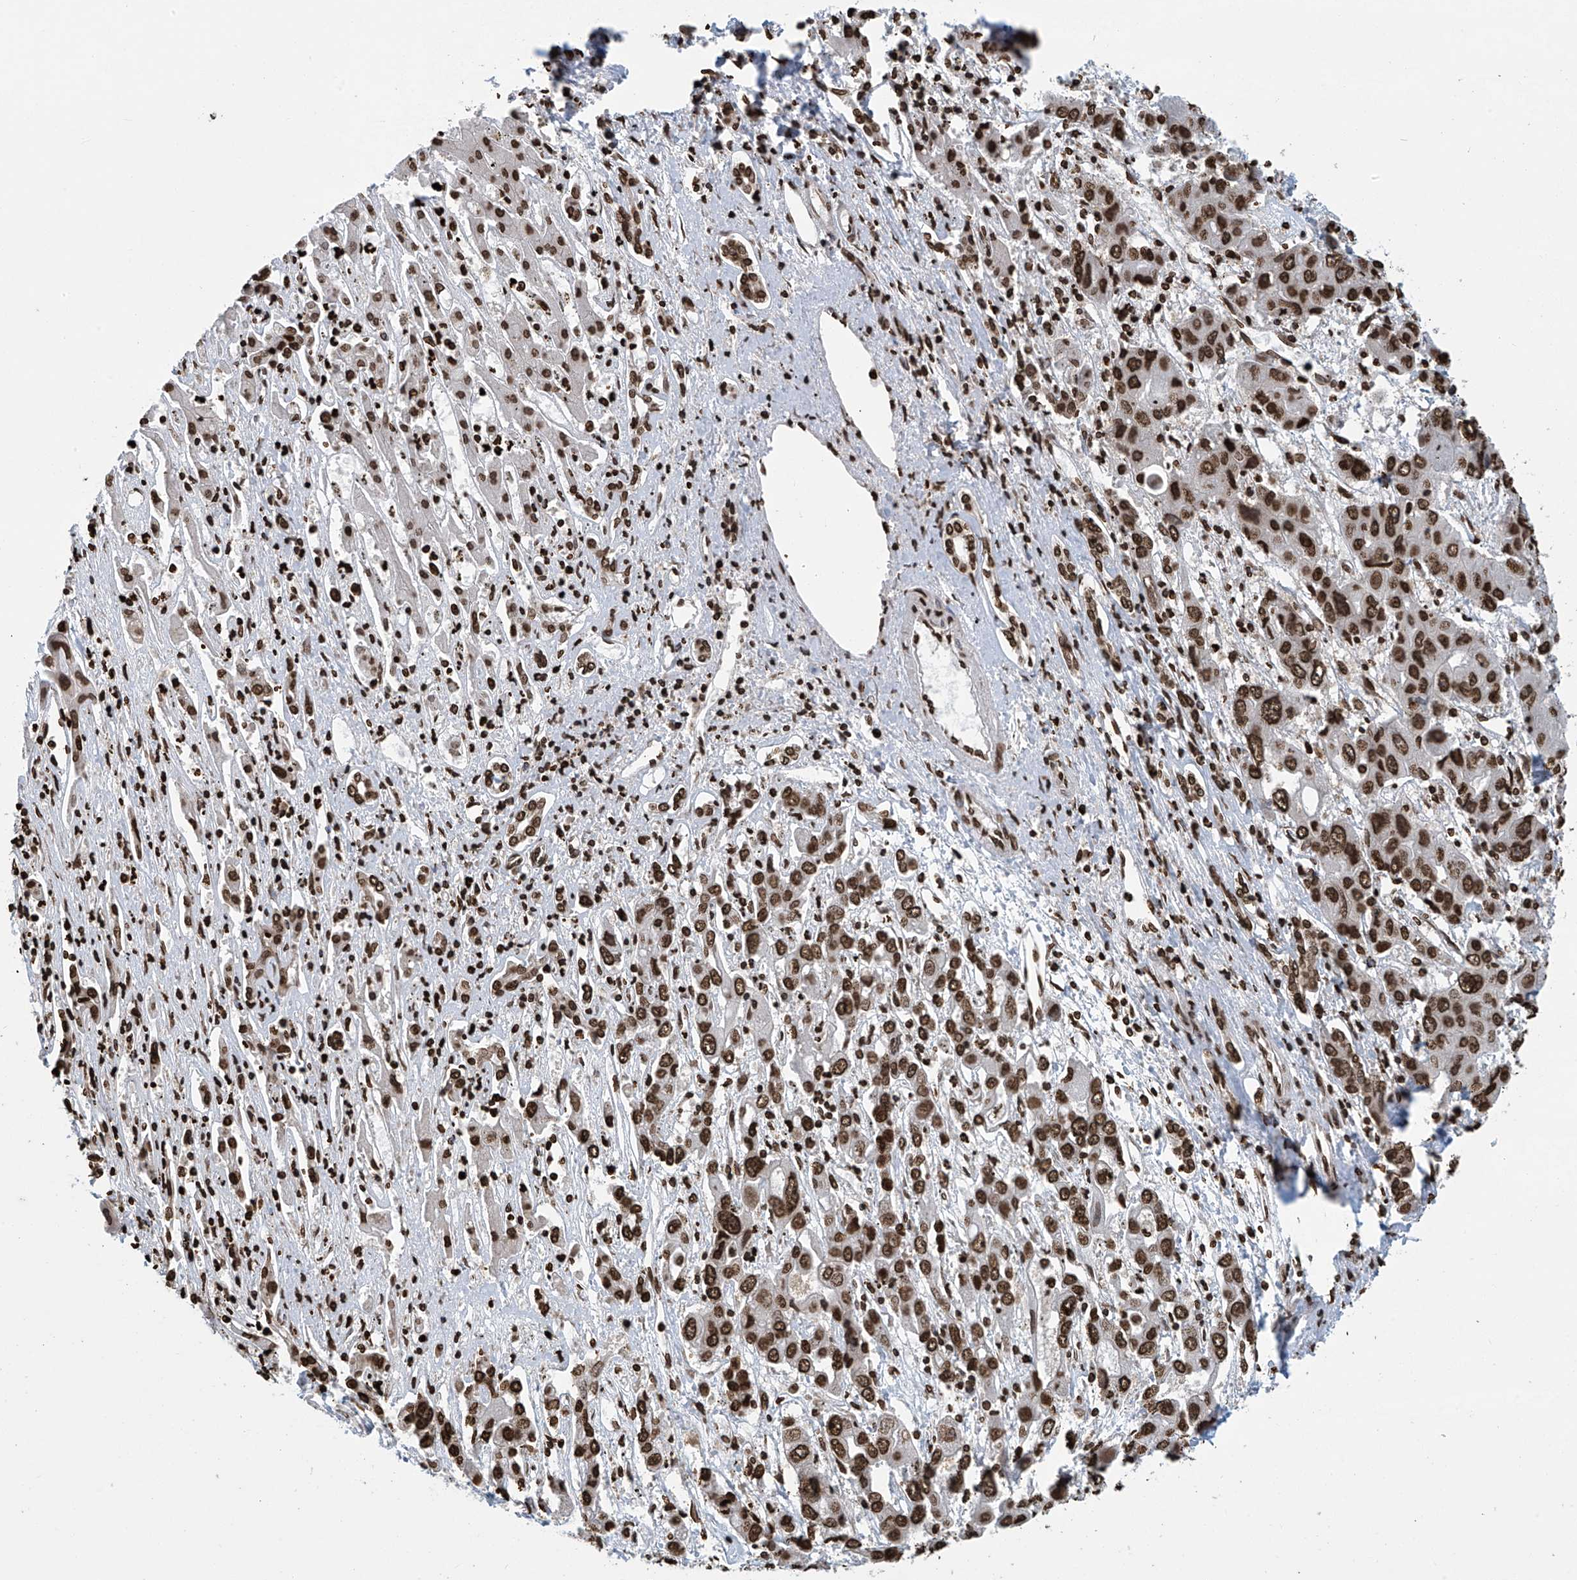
{"staining": {"intensity": "strong", "quantity": ">75%", "location": "nuclear"}, "tissue": "liver cancer", "cell_type": "Tumor cells", "image_type": "cancer", "snomed": [{"axis": "morphology", "description": "Cholangiocarcinoma"}, {"axis": "topography", "description": "Liver"}], "caption": "An immunohistochemistry image of neoplastic tissue is shown. Protein staining in brown labels strong nuclear positivity in cholangiocarcinoma (liver) within tumor cells. (DAB IHC with brightfield microscopy, high magnification).", "gene": "DPPA2", "patient": {"sex": "male", "age": 67}}